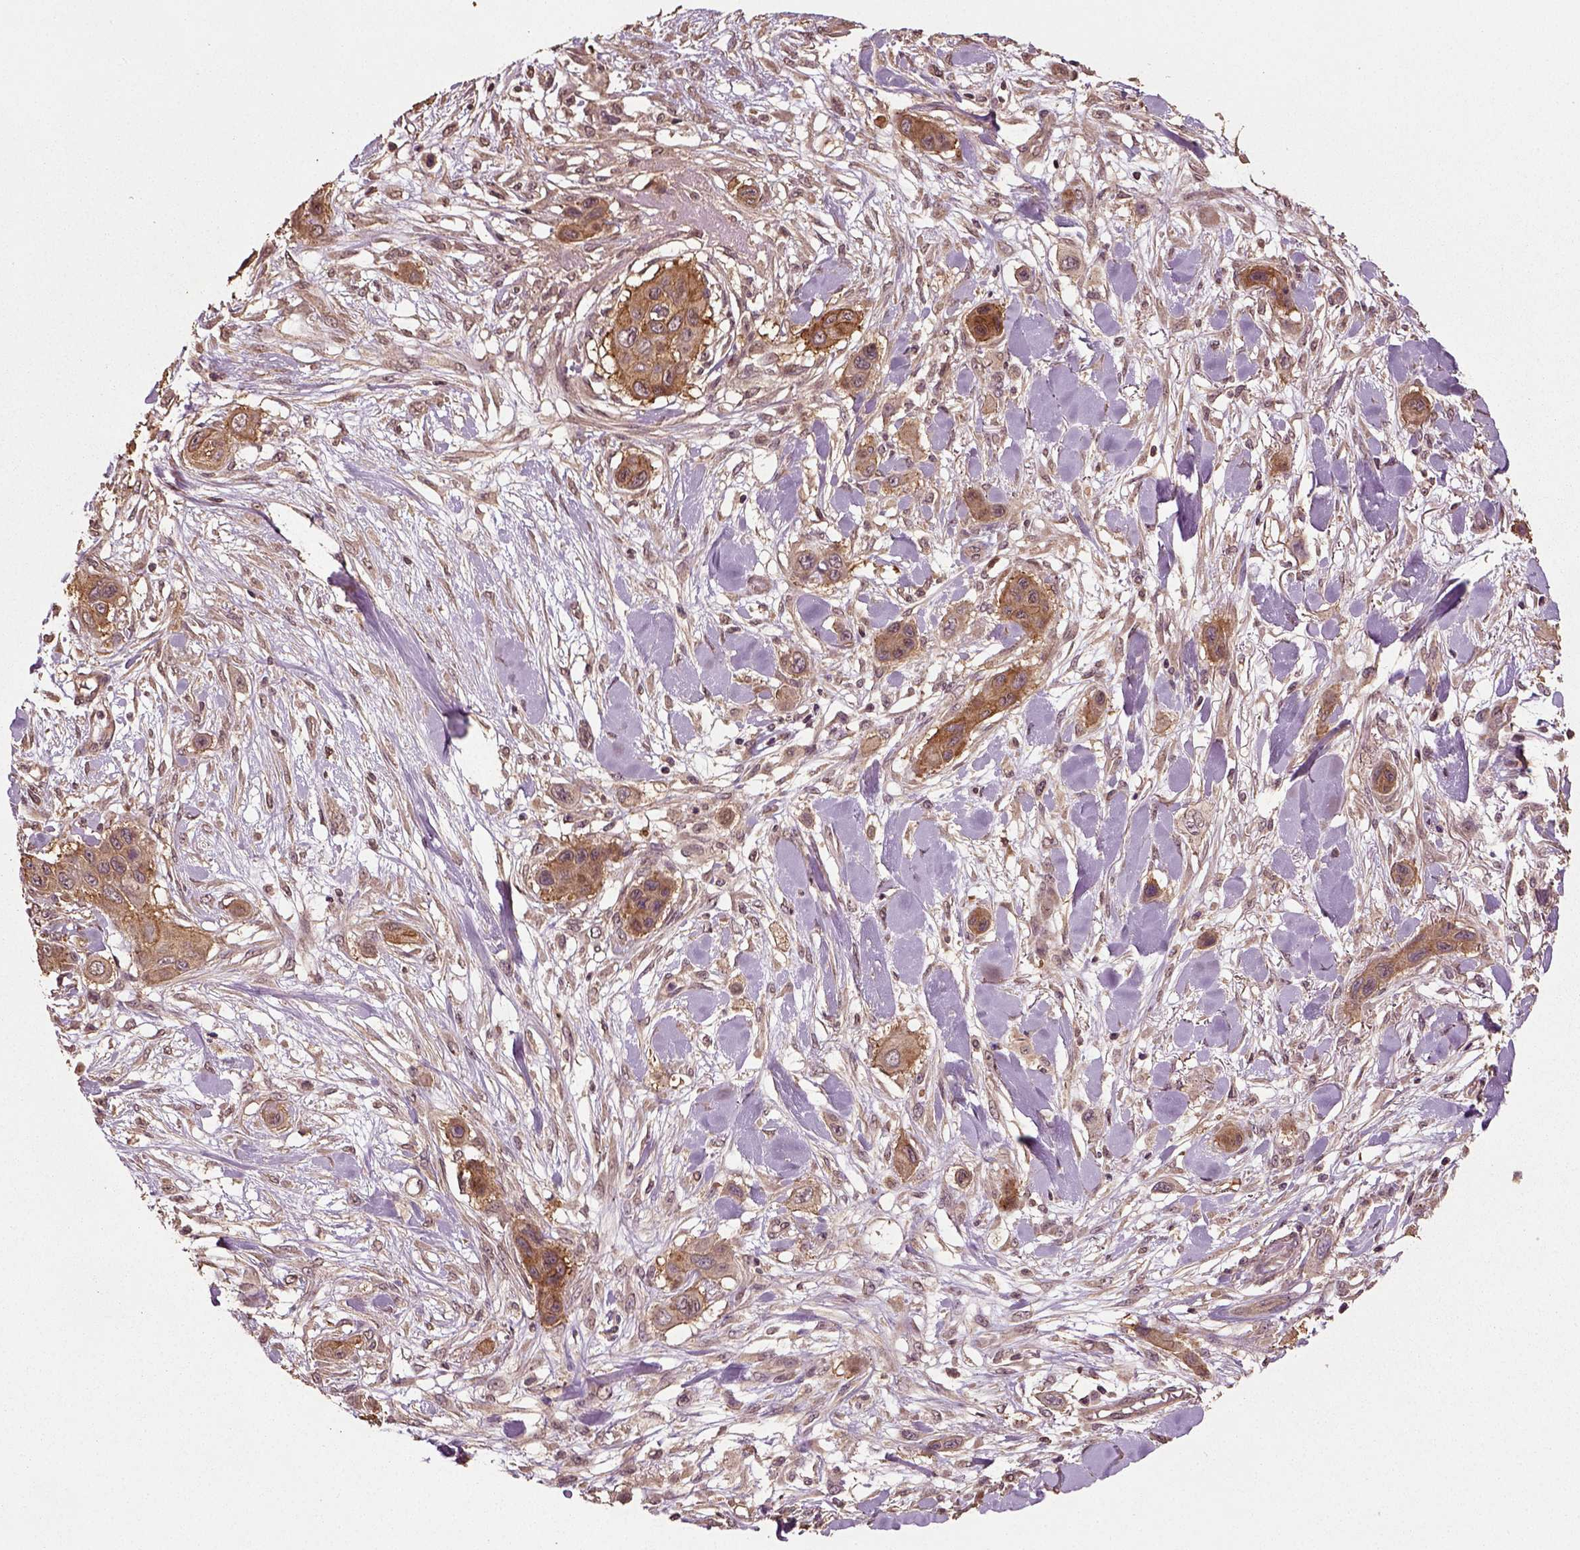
{"staining": {"intensity": "moderate", "quantity": "25%-75%", "location": "cytoplasmic/membranous"}, "tissue": "skin cancer", "cell_type": "Tumor cells", "image_type": "cancer", "snomed": [{"axis": "morphology", "description": "Squamous cell carcinoma, NOS"}, {"axis": "topography", "description": "Skin"}], "caption": "DAB immunohistochemical staining of skin squamous cell carcinoma displays moderate cytoplasmic/membranous protein expression in about 25%-75% of tumor cells.", "gene": "ERV3-1", "patient": {"sex": "male", "age": 79}}